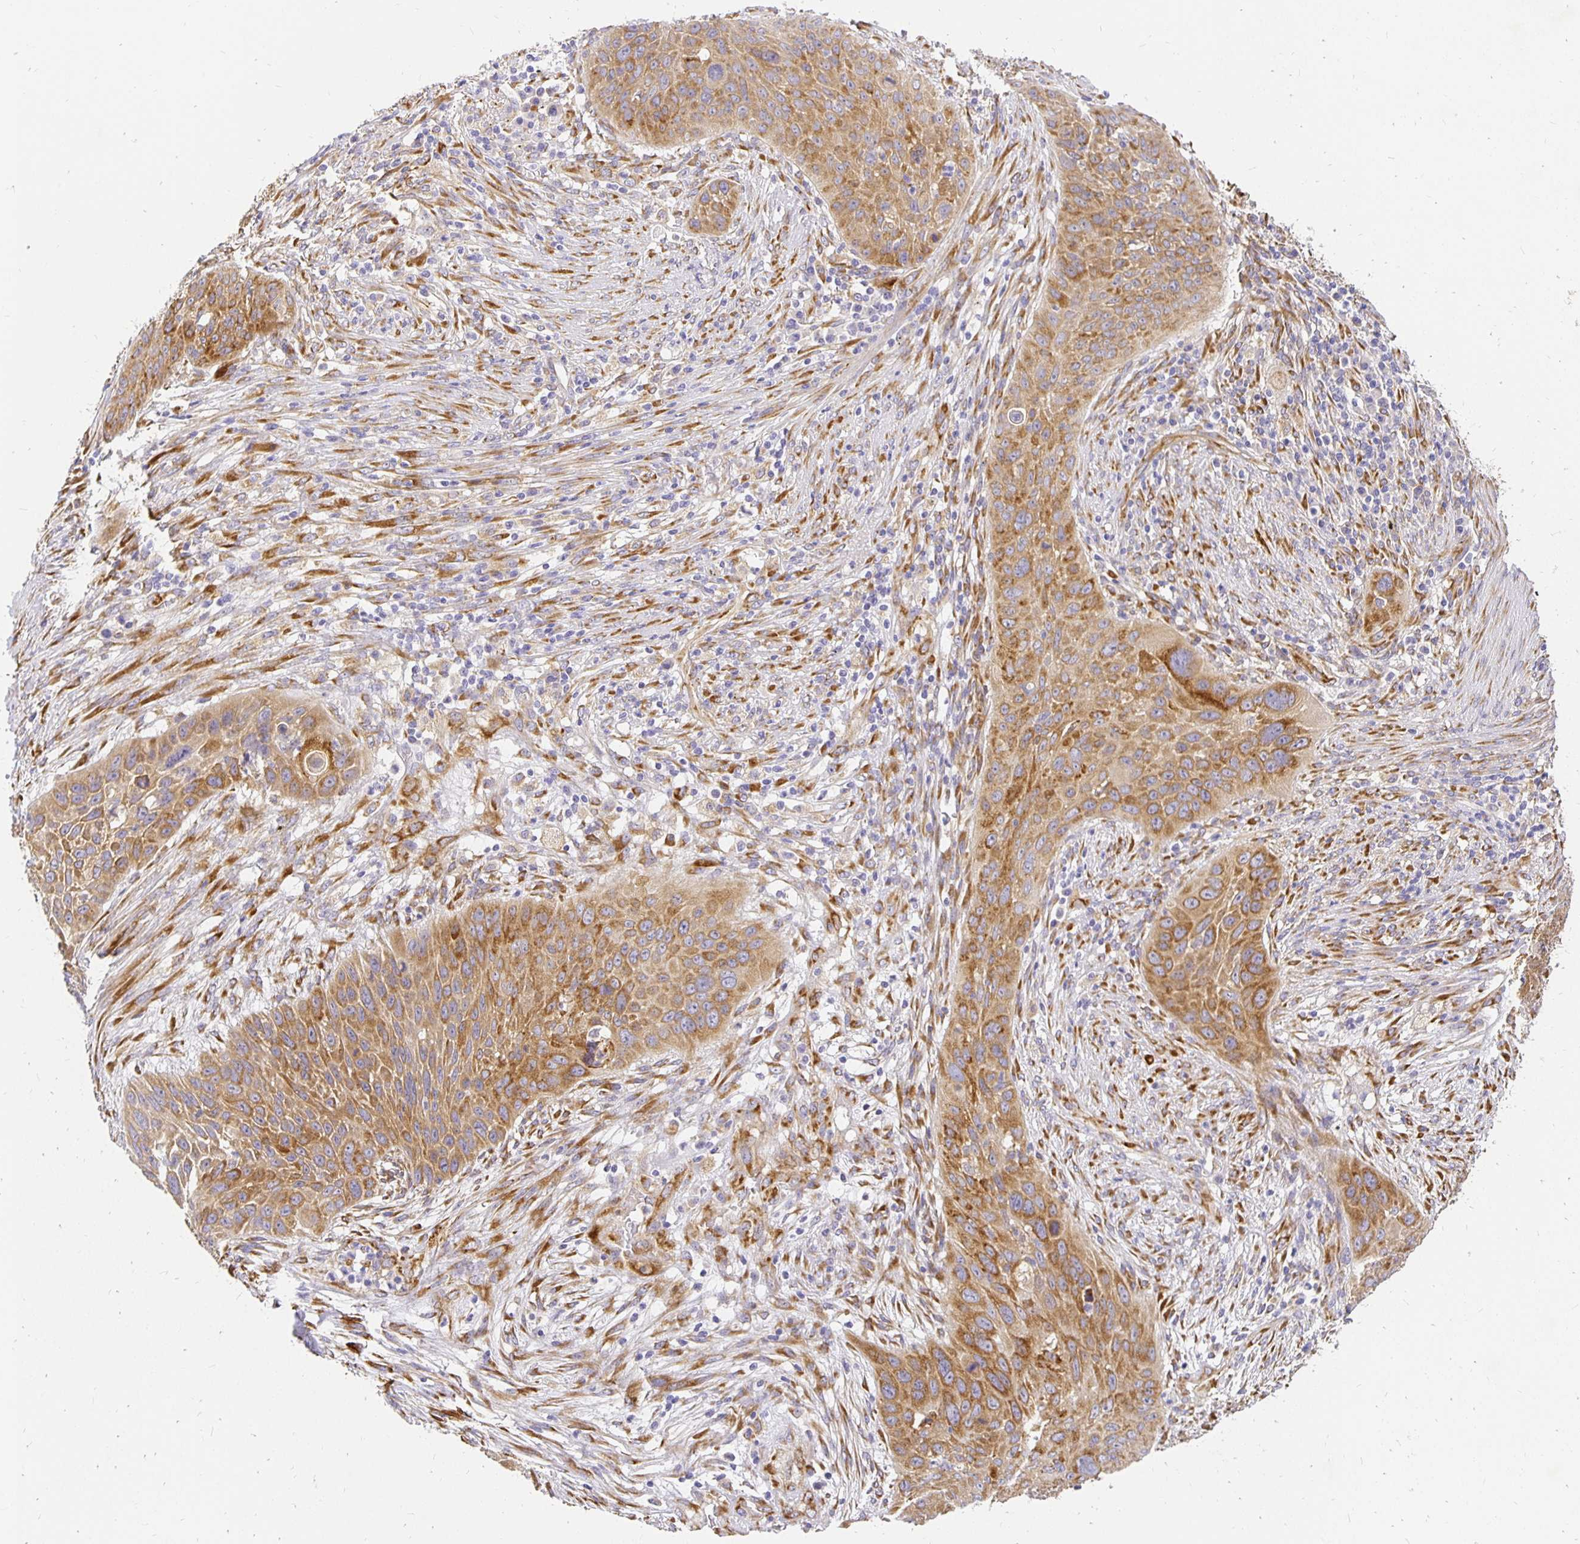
{"staining": {"intensity": "moderate", "quantity": ">75%", "location": "cytoplasmic/membranous"}, "tissue": "lung cancer", "cell_type": "Tumor cells", "image_type": "cancer", "snomed": [{"axis": "morphology", "description": "Squamous cell carcinoma, NOS"}, {"axis": "topography", "description": "Lung"}], "caption": "Human squamous cell carcinoma (lung) stained with a brown dye demonstrates moderate cytoplasmic/membranous positive staining in about >75% of tumor cells.", "gene": "PLOD1", "patient": {"sex": "male", "age": 63}}